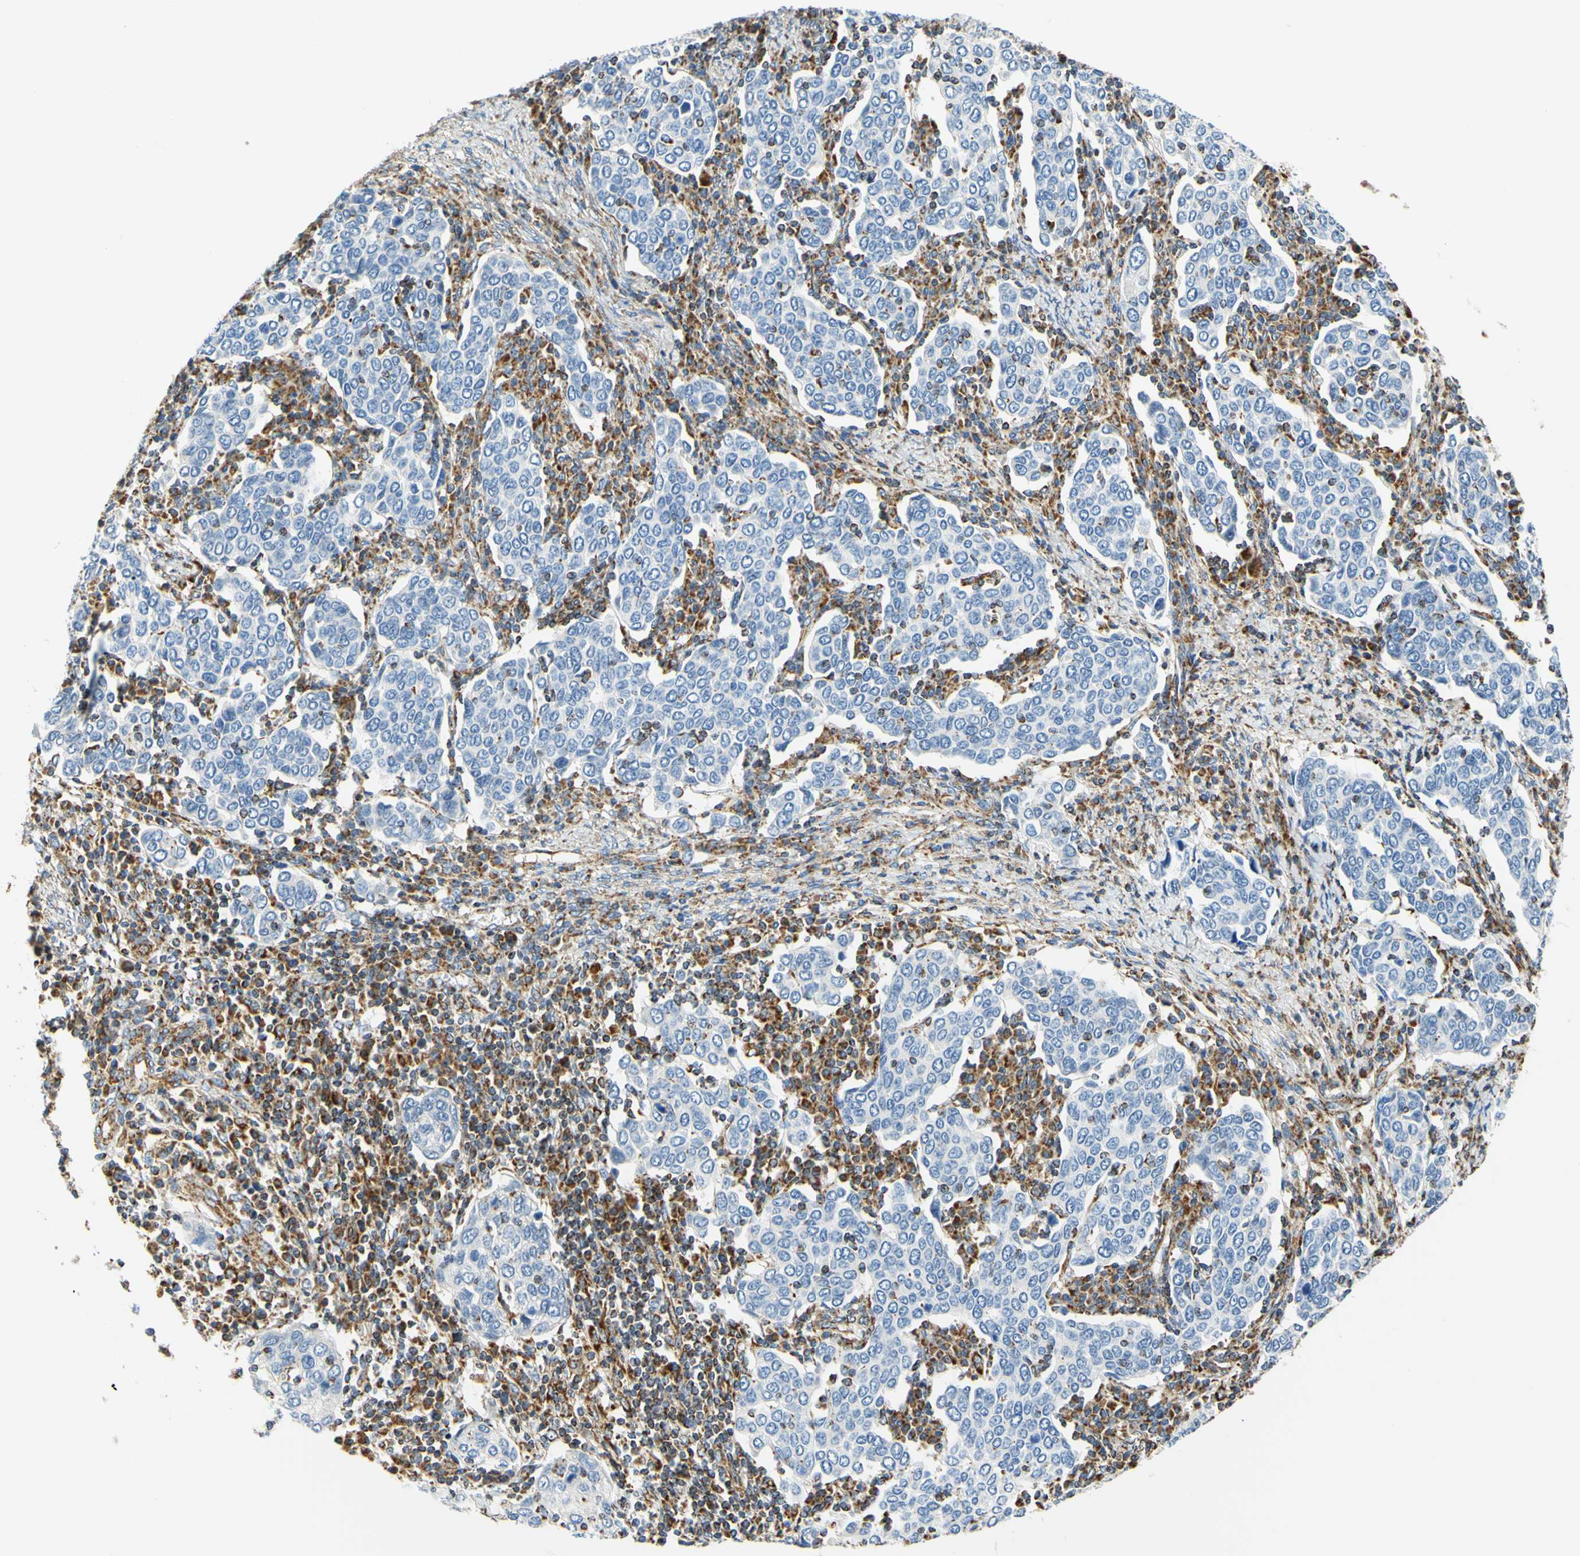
{"staining": {"intensity": "negative", "quantity": "none", "location": "none"}, "tissue": "cervical cancer", "cell_type": "Tumor cells", "image_type": "cancer", "snomed": [{"axis": "morphology", "description": "Squamous cell carcinoma, NOS"}, {"axis": "topography", "description": "Cervix"}], "caption": "Immunohistochemical staining of squamous cell carcinoma (cervical) demonstrates no significant positivity in tumor cells. (DAB immunohistochemistry (IHC) with hematoxylin counter stain).", "gene": "MAVS", "patient": {"sex": "female", "age": 40}}